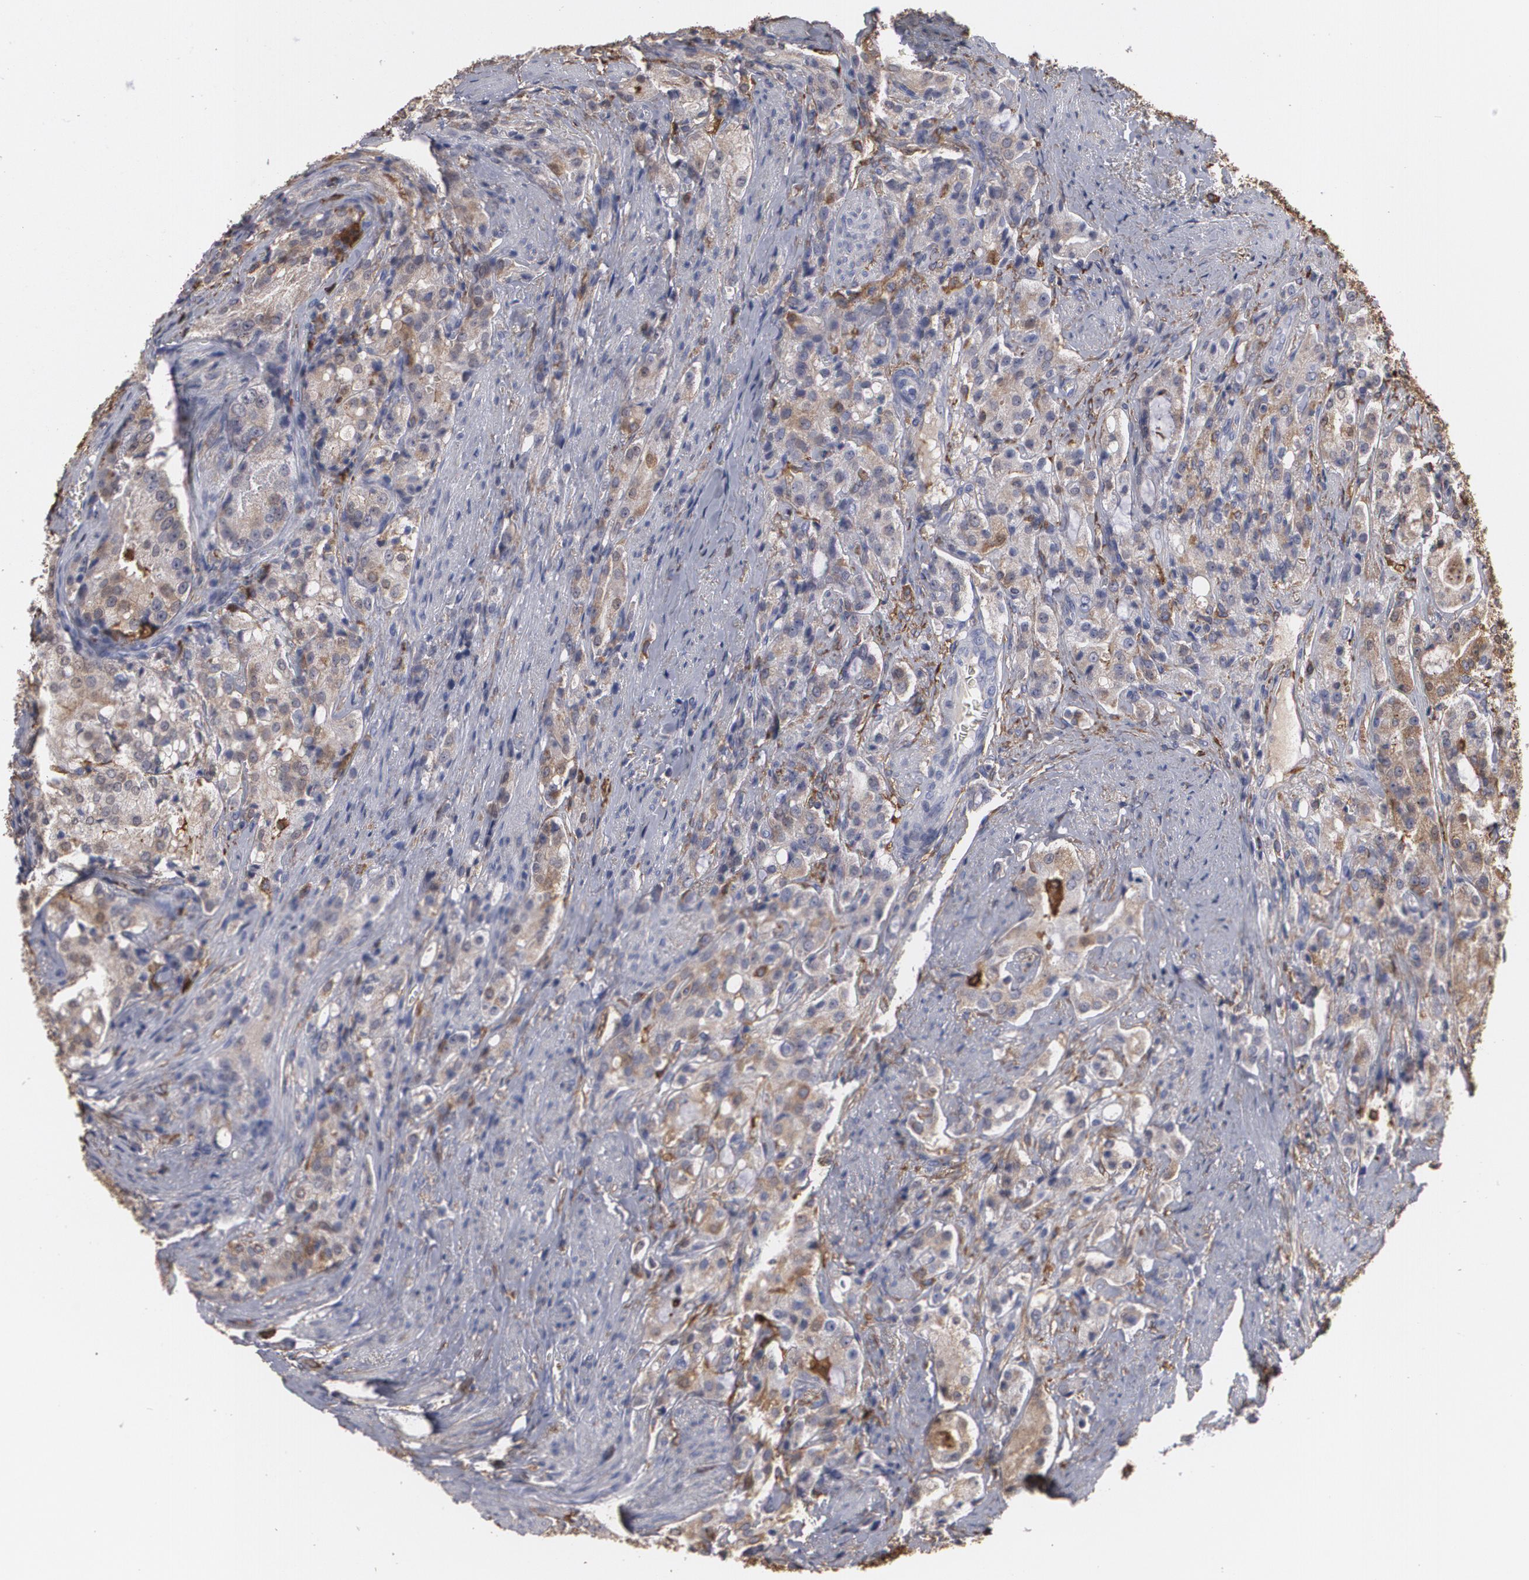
{"staining": {"intensity": "weak", "quantity": "25%-75%", "location": "cytoplasmic/membranous"}, "tissue": "prostate cancer", "cell_type": "Tumor cells", "image_type": "cancer", "snomed": [{"axis": "morphology", "description": "Adenocarcinoma, Medium grade"}, {"axis": "topography", "description": "Prostate"}], "caption": "IHC (DAB (3,3'-diaminobenzidine)) staining of prostate cancer demonstrates weak cytoplasmic/membranous protein expression in approximately 25%-75% of tumor cells. (brown staining indicates protein expression, while blue staining denotes nuclei).", "gene": "ODC1", "patient": {"sex": "male", "age": 72}}